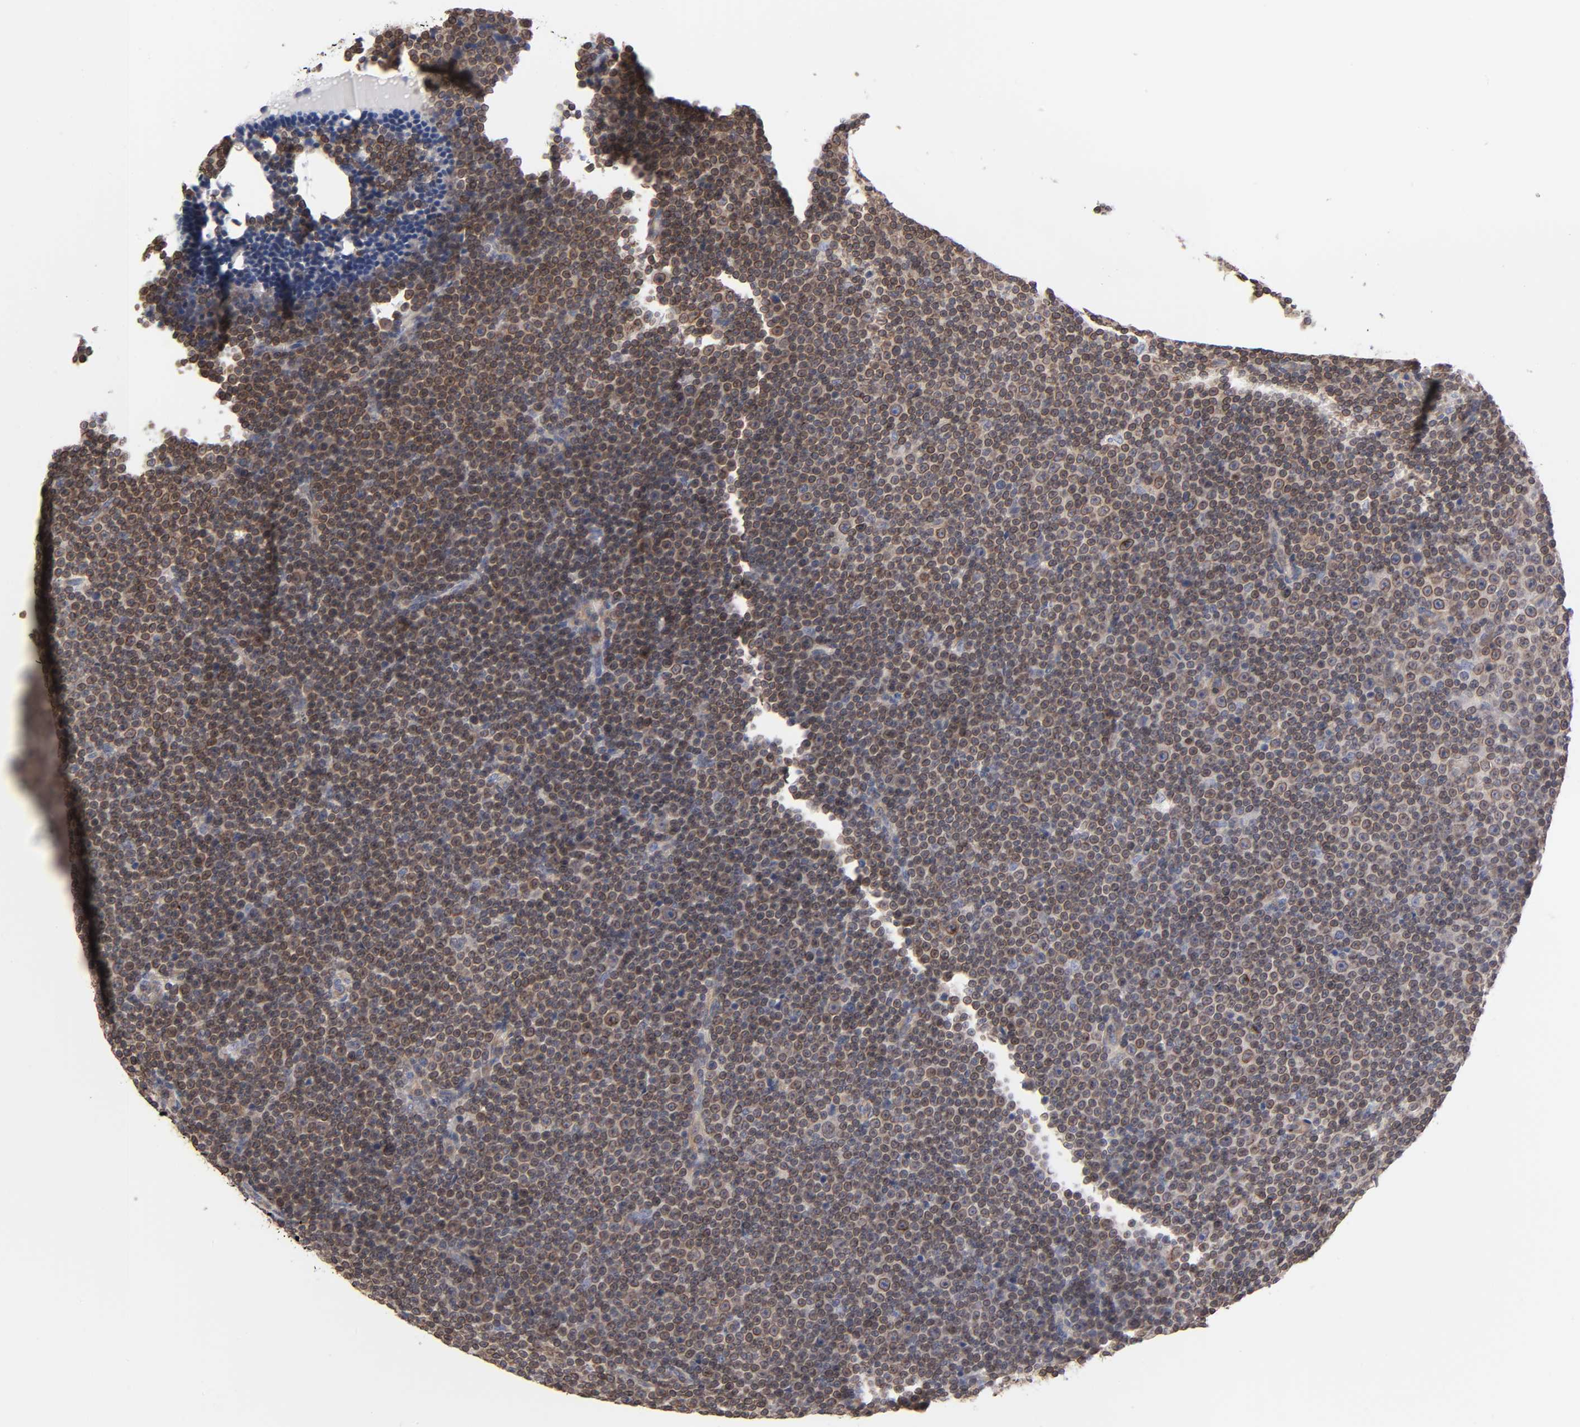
{"staining": {"intensity": "moderate", "quantity": ">75%", "location": "cytoplasmic/membranous"}, "tissue": "lymphoma", "cell_type": "Tumor cells", "image_type": "cancer", "snomed": [{"axis": "morphology", "description": "Malignant lymphoma, non-Hodgkin's type, Low grade"}, {"axis": "topography", "description": "Lymph node"}], "caption": "Immunohistochemistry (DAB (3,3'-diaminobenzidine)) staining of human low-grade malignant lymphoma, non-Hodgkin's type demonstrates moderate cytoplasmic/membranous protein staining in about >75% of tumor cells.", "gene": "STRN3", "patient": {"sex": "female", "age": 67}}